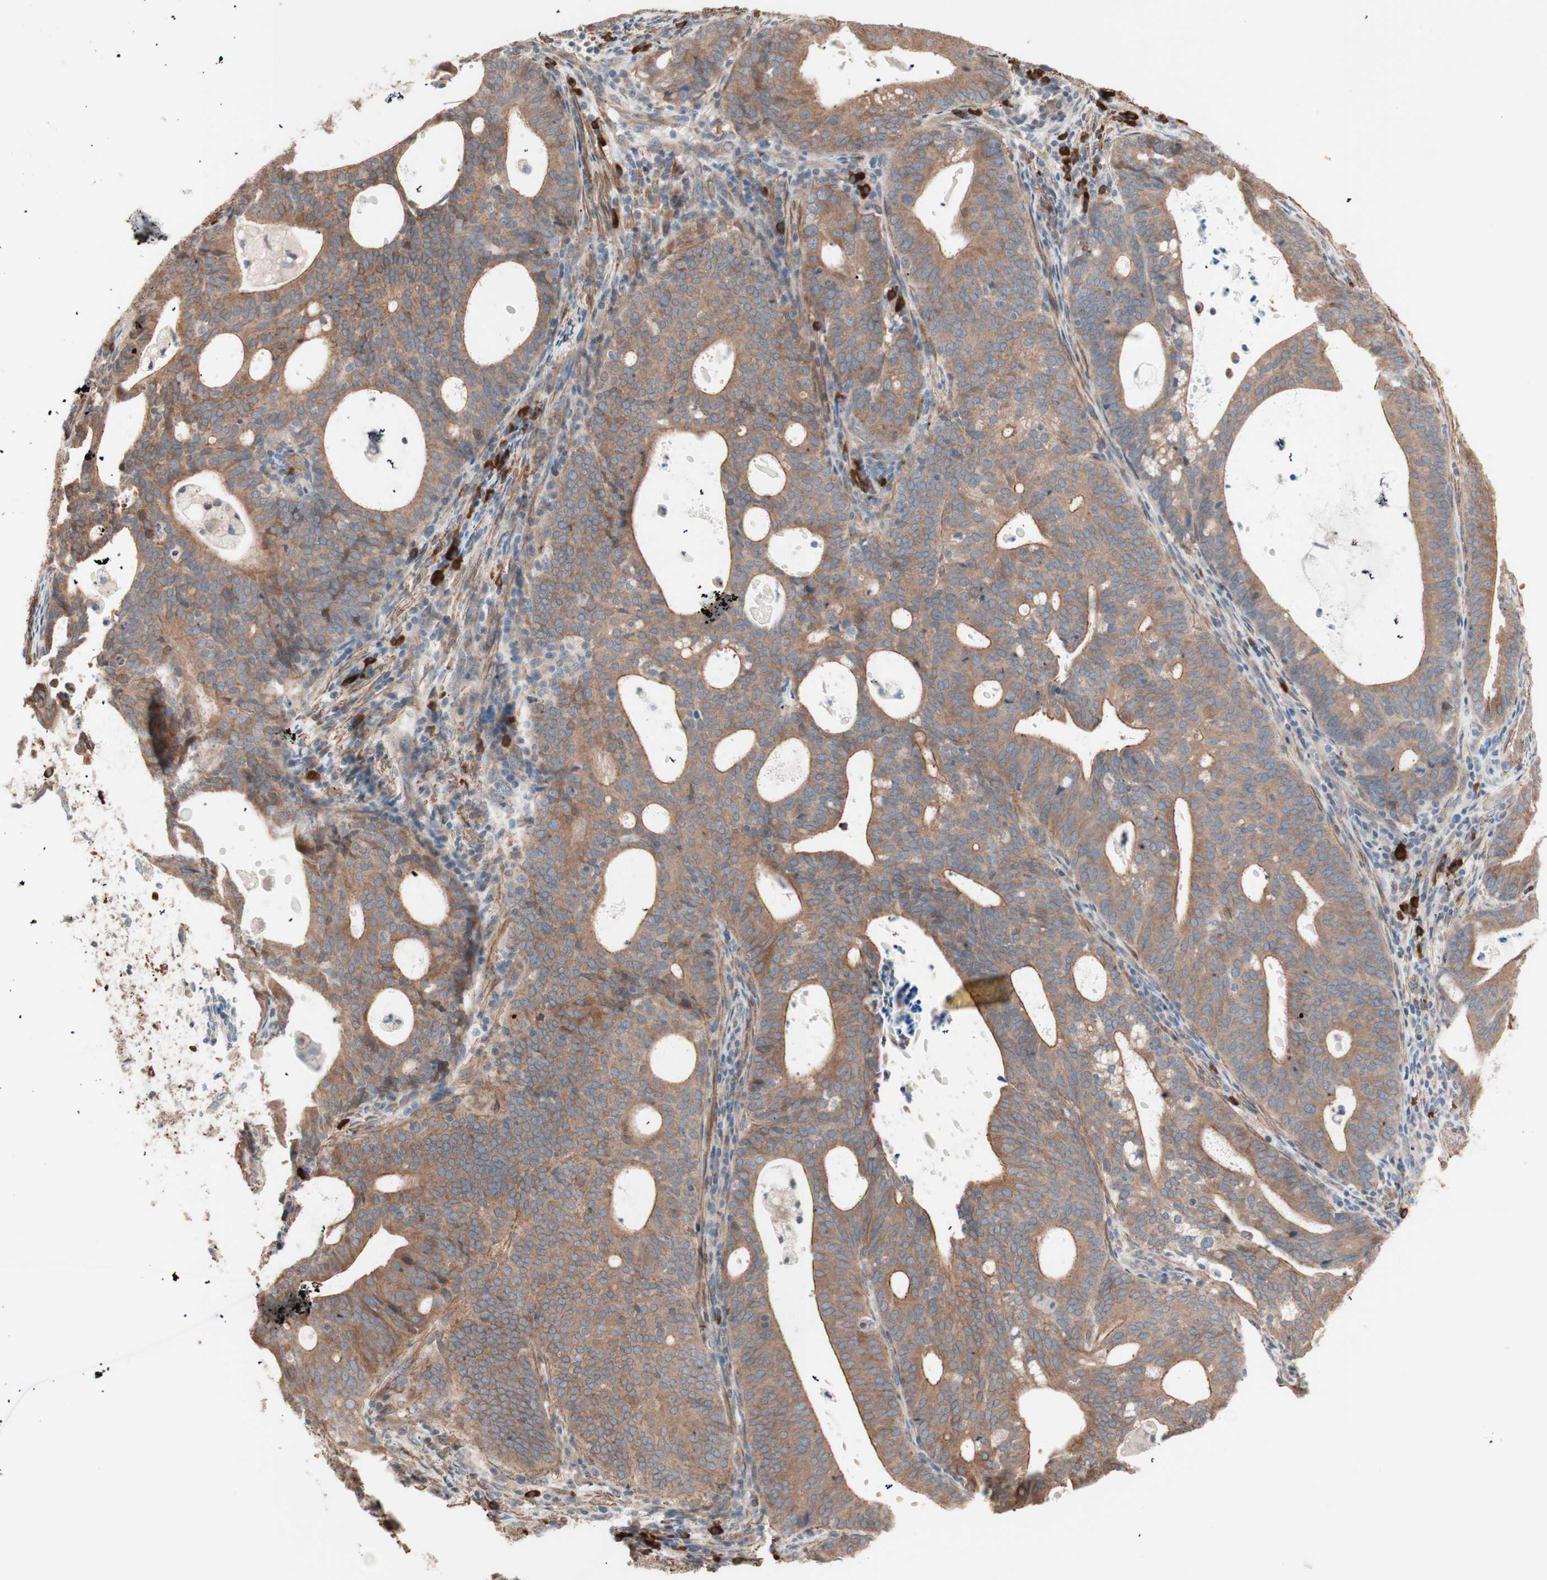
{"staining": {"intensity": "moderate", "quantity": ">75%", "location": "cytoplasmic/membranous"}, "tissue": "endometrial cancer", "cell_type": "Tumor cells", "image_type": "cancer", "snomed": [{"axis": "morphology", "description": "Adenocarcinoma, NOS"}, {"axis": "topography", "description": "Uterus"}], "caption": "The immunohistochemical stain highlights moderate cytoplasmic/membranous staining in tumor cells of endometrial cancer (adenocarcinoma) tissue.", "gene": "ALG5", "patient": {"sex": "female", "age": 83}}